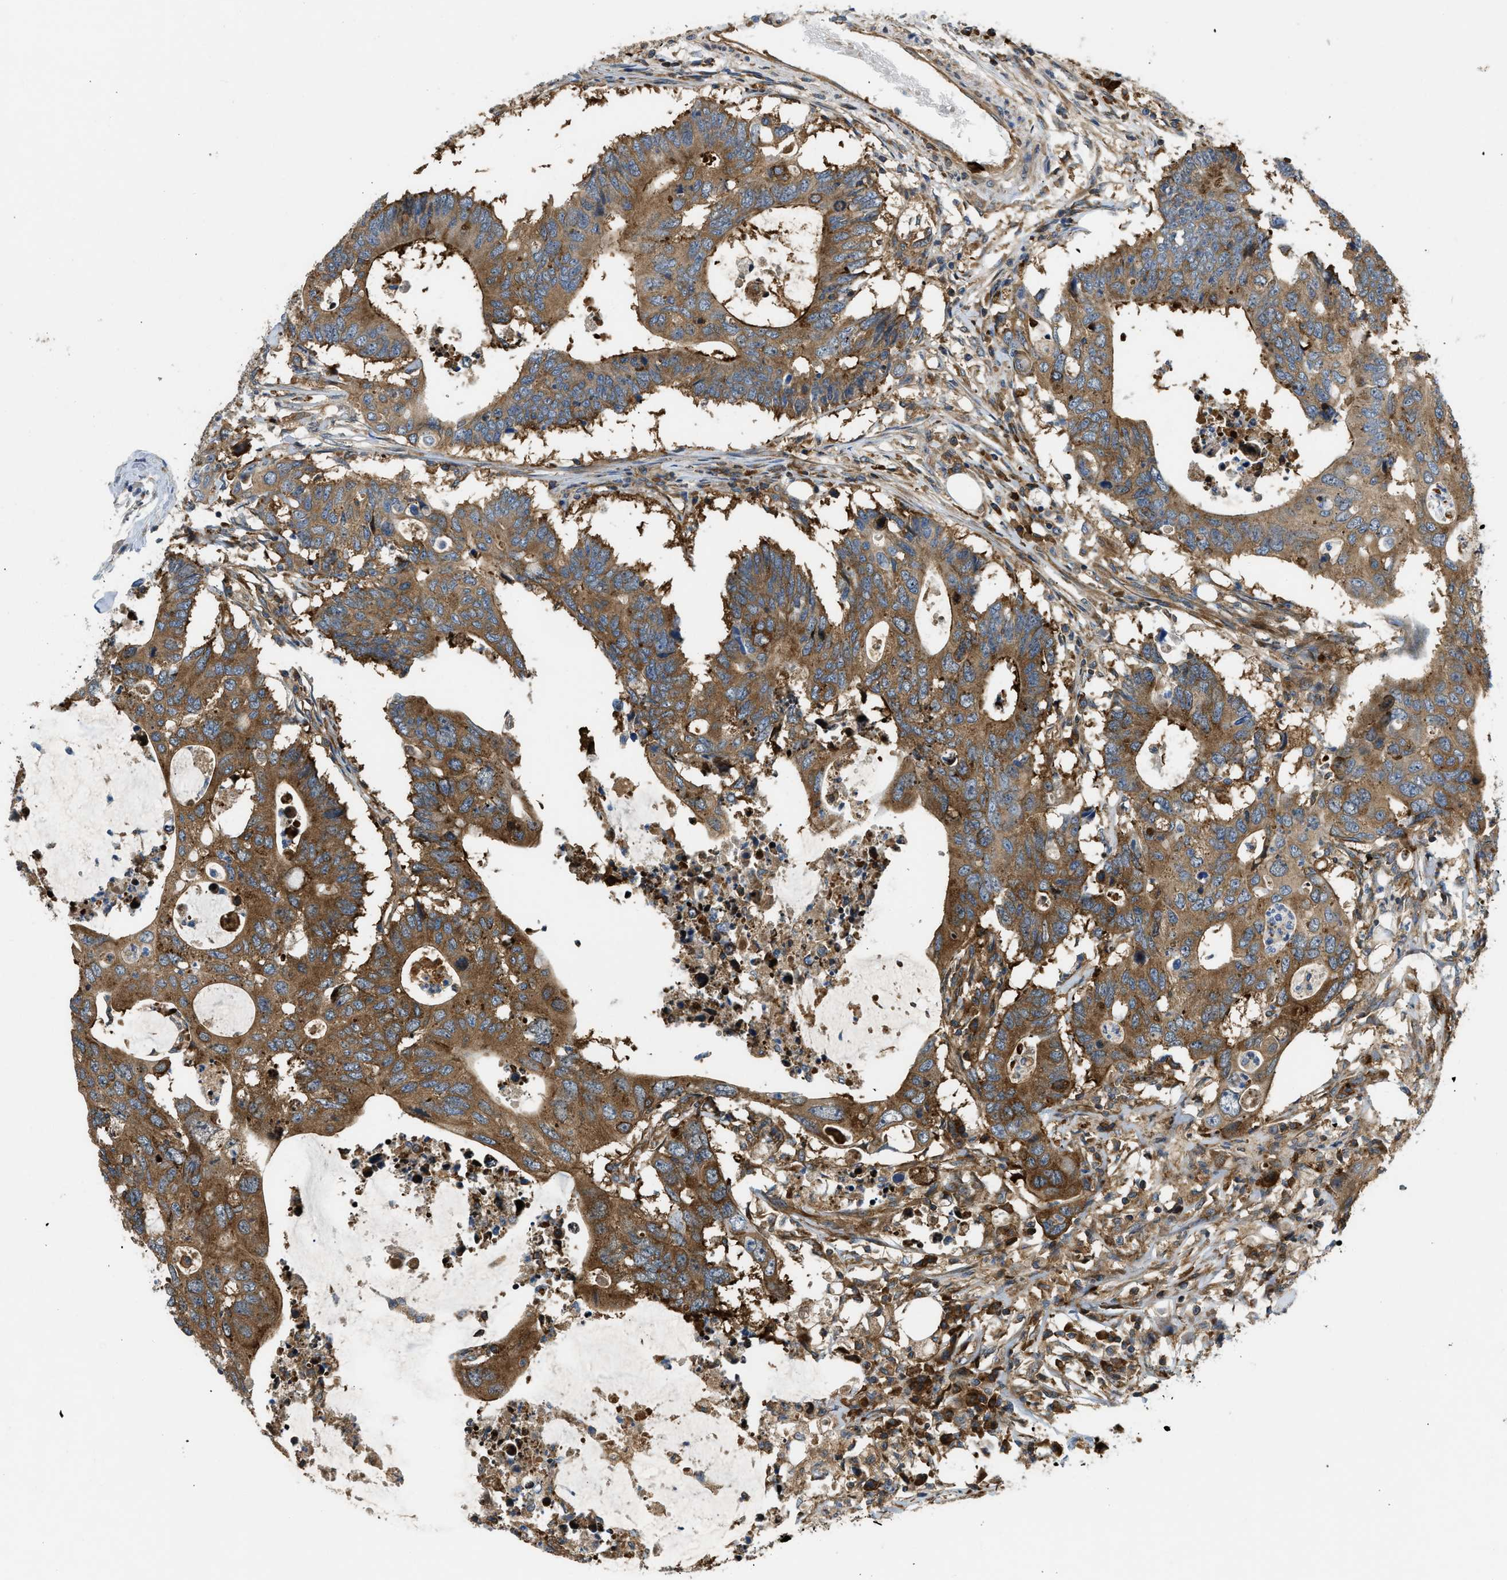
{"staining": {"intensity": "moderate", "quantity": ">75%", "location": "cytoplasmic/membranous"}, "tissue": "colorectal cancer", "cell_type": "Tumor cells", "image_type": "cancer", "snomed": [{"axis": "morphology", "description": "Adenocarcinoma, NOS"}, {"axis": "topography", "description": "Colon"}], "caption": "Human colorectal adenocarcinoma stained for a protein (brown) demonstrates moderate cytoplasmic/membranous positive expression in approximately >75% of tumor cells.", "gene": "RASGRF2", "patient": {"sex": "male", "age": 71}}